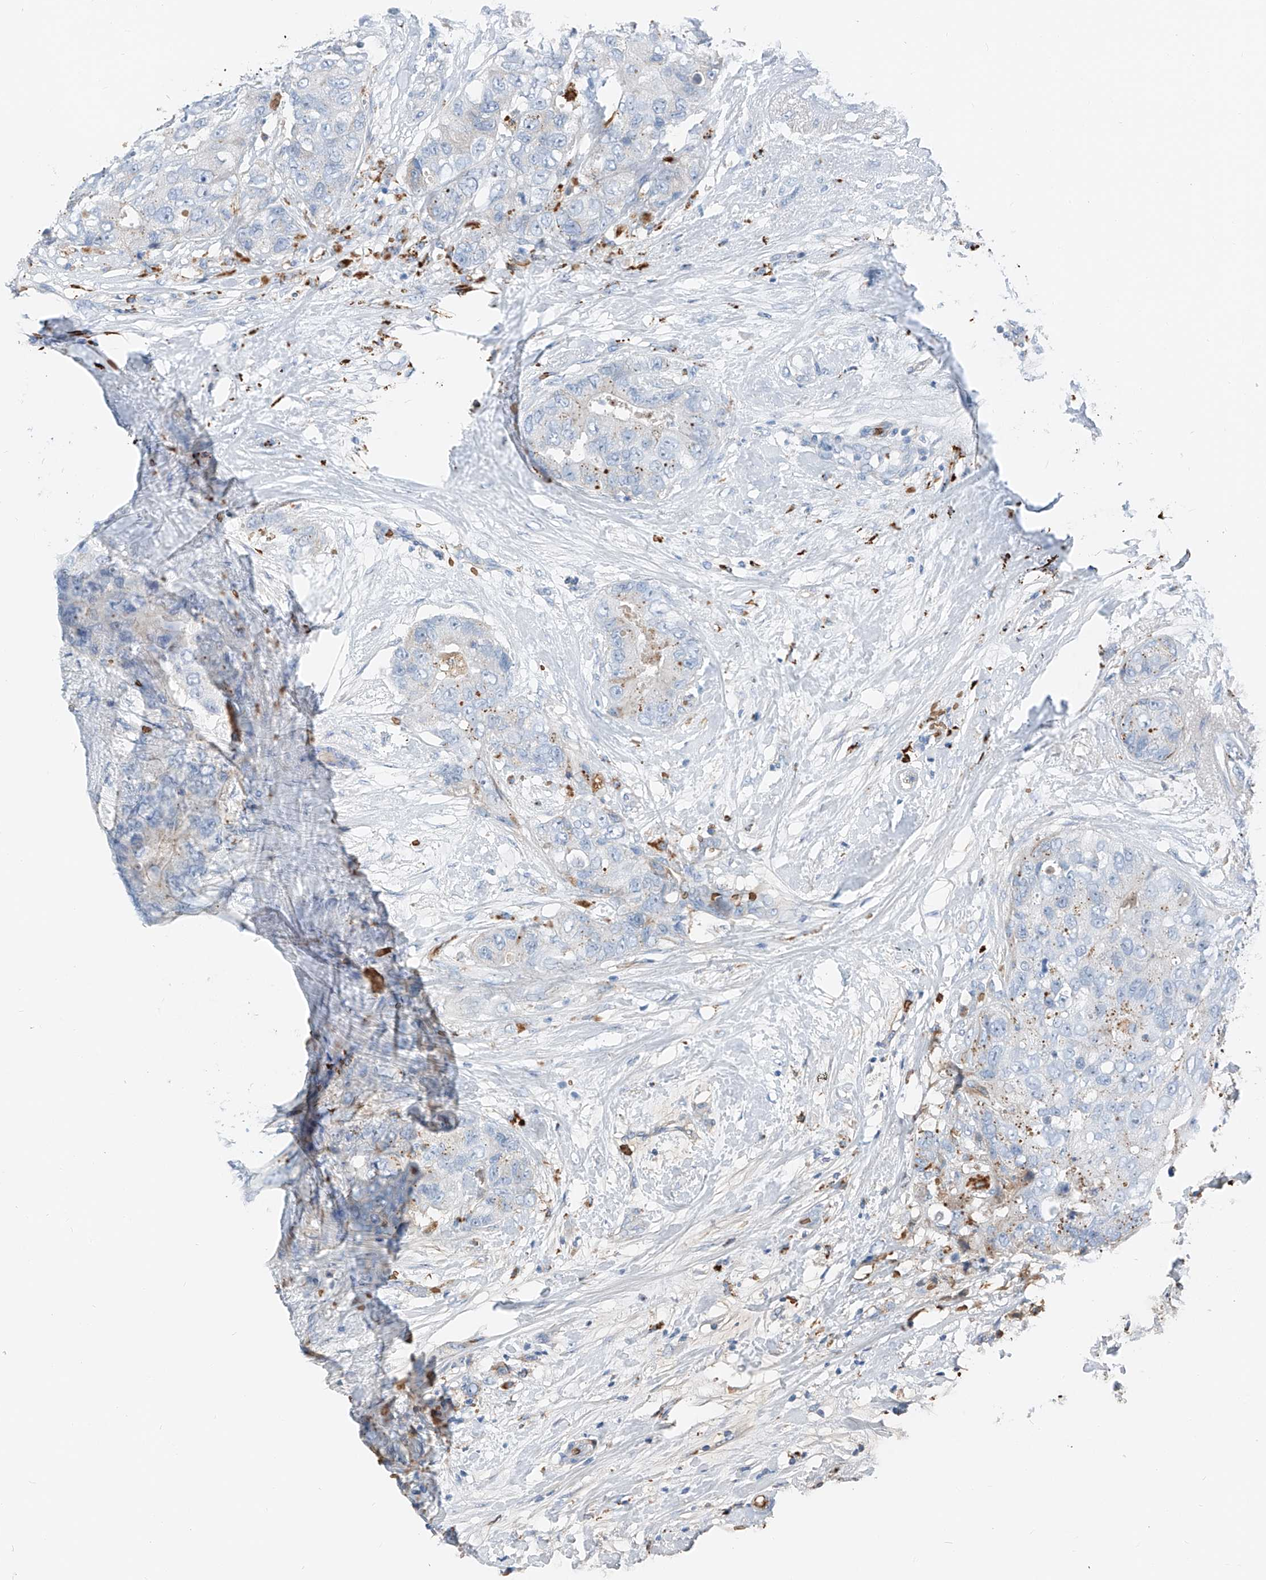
{"staining": {"intensity": "weak", "quantity": "<25%", "location": "cytoplasmic/membranous"}, "tissue": "breast cancer", "cell_type": "Tumor cells", "image_type": "cancer", "snomed": [{"axis": "morphology", "description": "Duct carcinoma"}, {"axis": "topography", "description": "Breast"}], "caption": "The image demonstrates no staining of tumor cells in breast intraductal carcinoma. The staining was performed using DAB (3,3'-diaminobenzidine) to visualize the protein expression in brown, while the nuclei were stained in blue with hematoxylin (Magnification: 20x).", "gene": "PRSS23", "patient": {"sex": "female", "age": 62}}